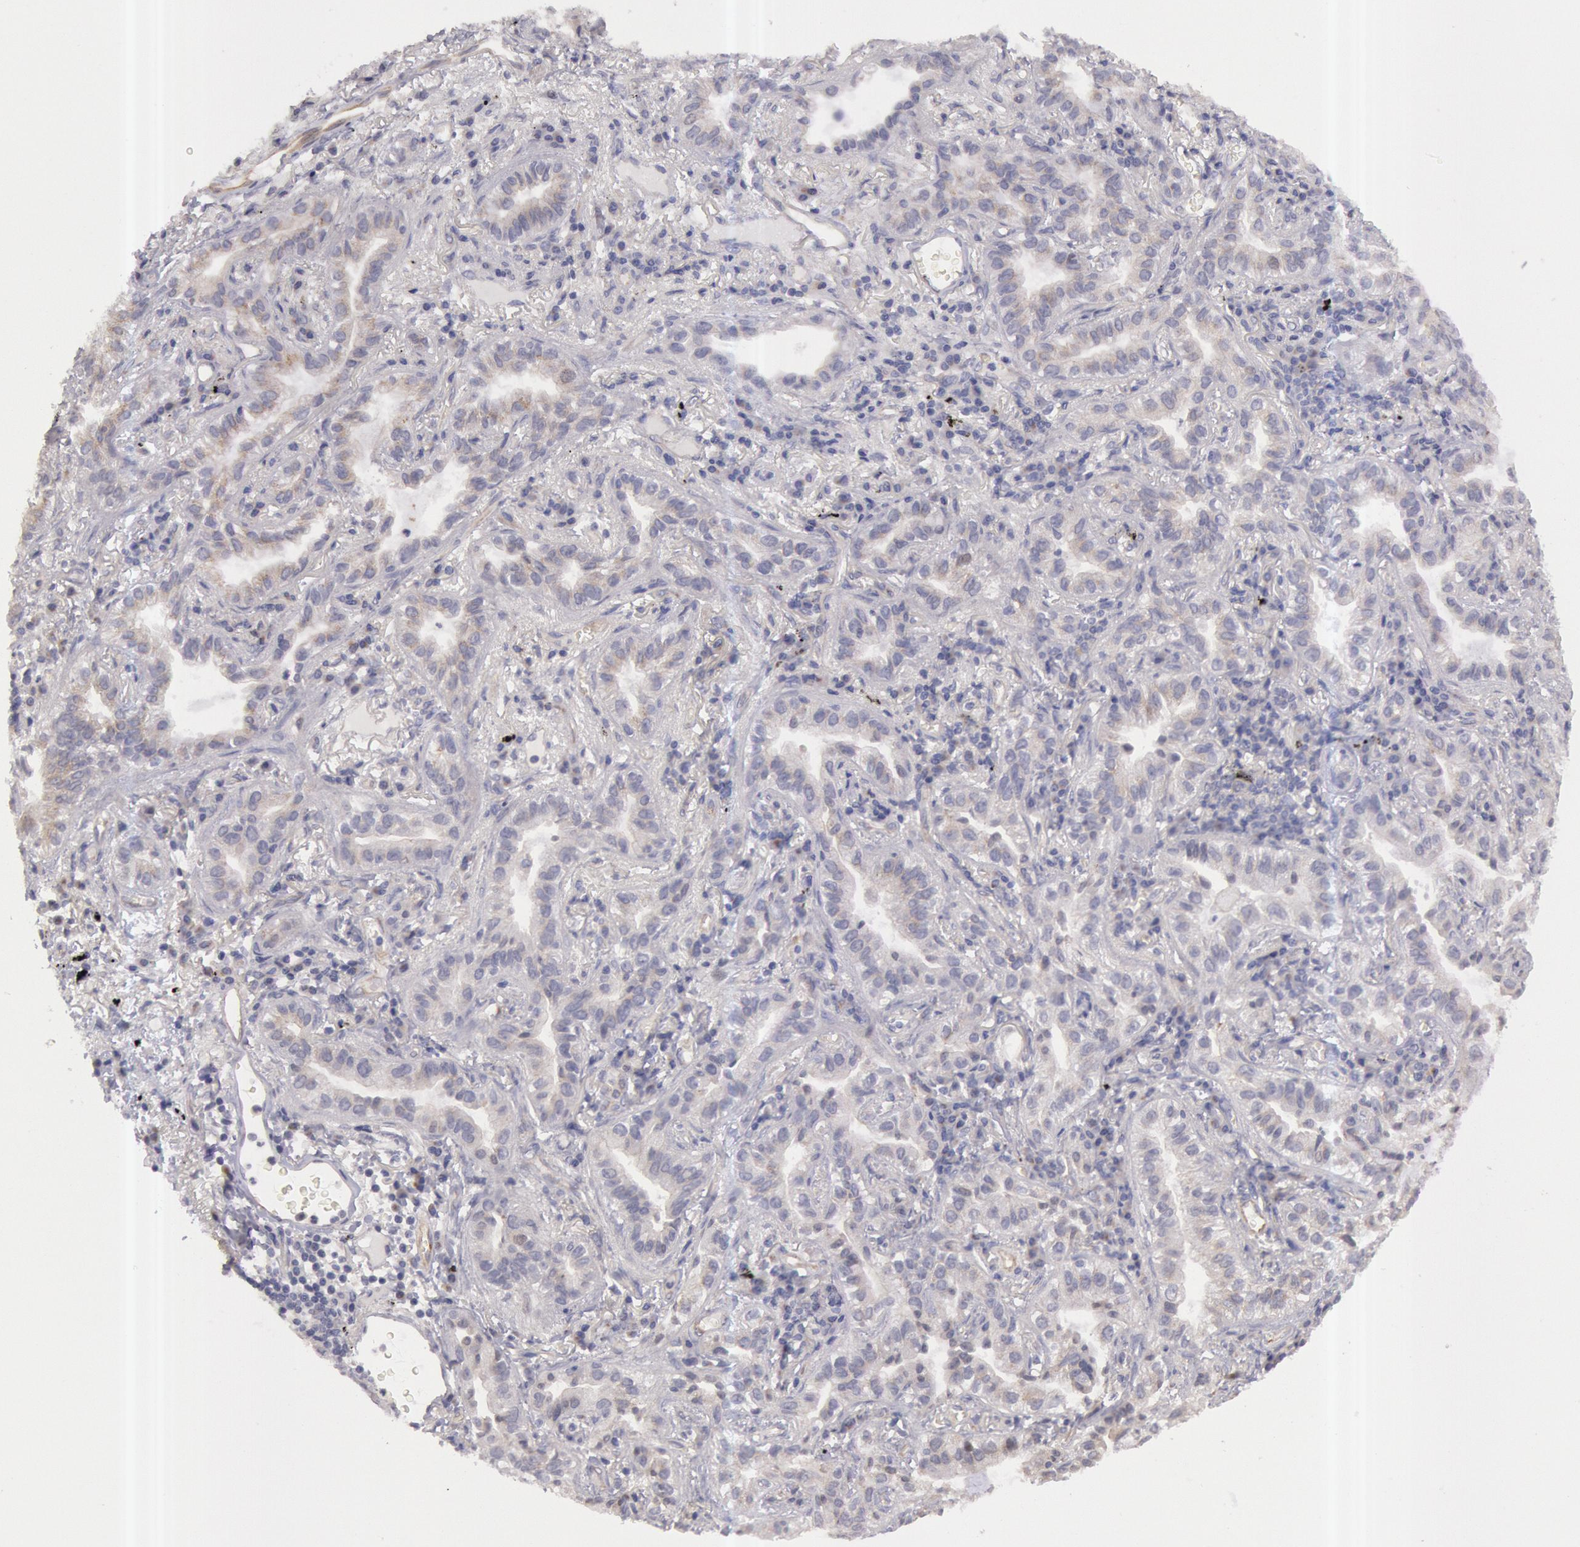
{"staining": {"intensity": "negative", "quantity": "none", "location": "none"}, "tissue": "lung cancer", "cell_type": "Tumor cells", "image_type": "cancer", "snomed": [{"axis": "morphology", "description": "Adenocarcinoma, NOS"}, {"axis": "topography", "description": "Lung"}], "caption": "This image is of lung adenocarcinoma stained with immunohistochemistry (IHC) to label a protein in brown with the nuclei are counter-stained blue. There is no staining in tumor cells.", "gene": "AMOTL1", "patient": {"sex": "female", "age": 50}}